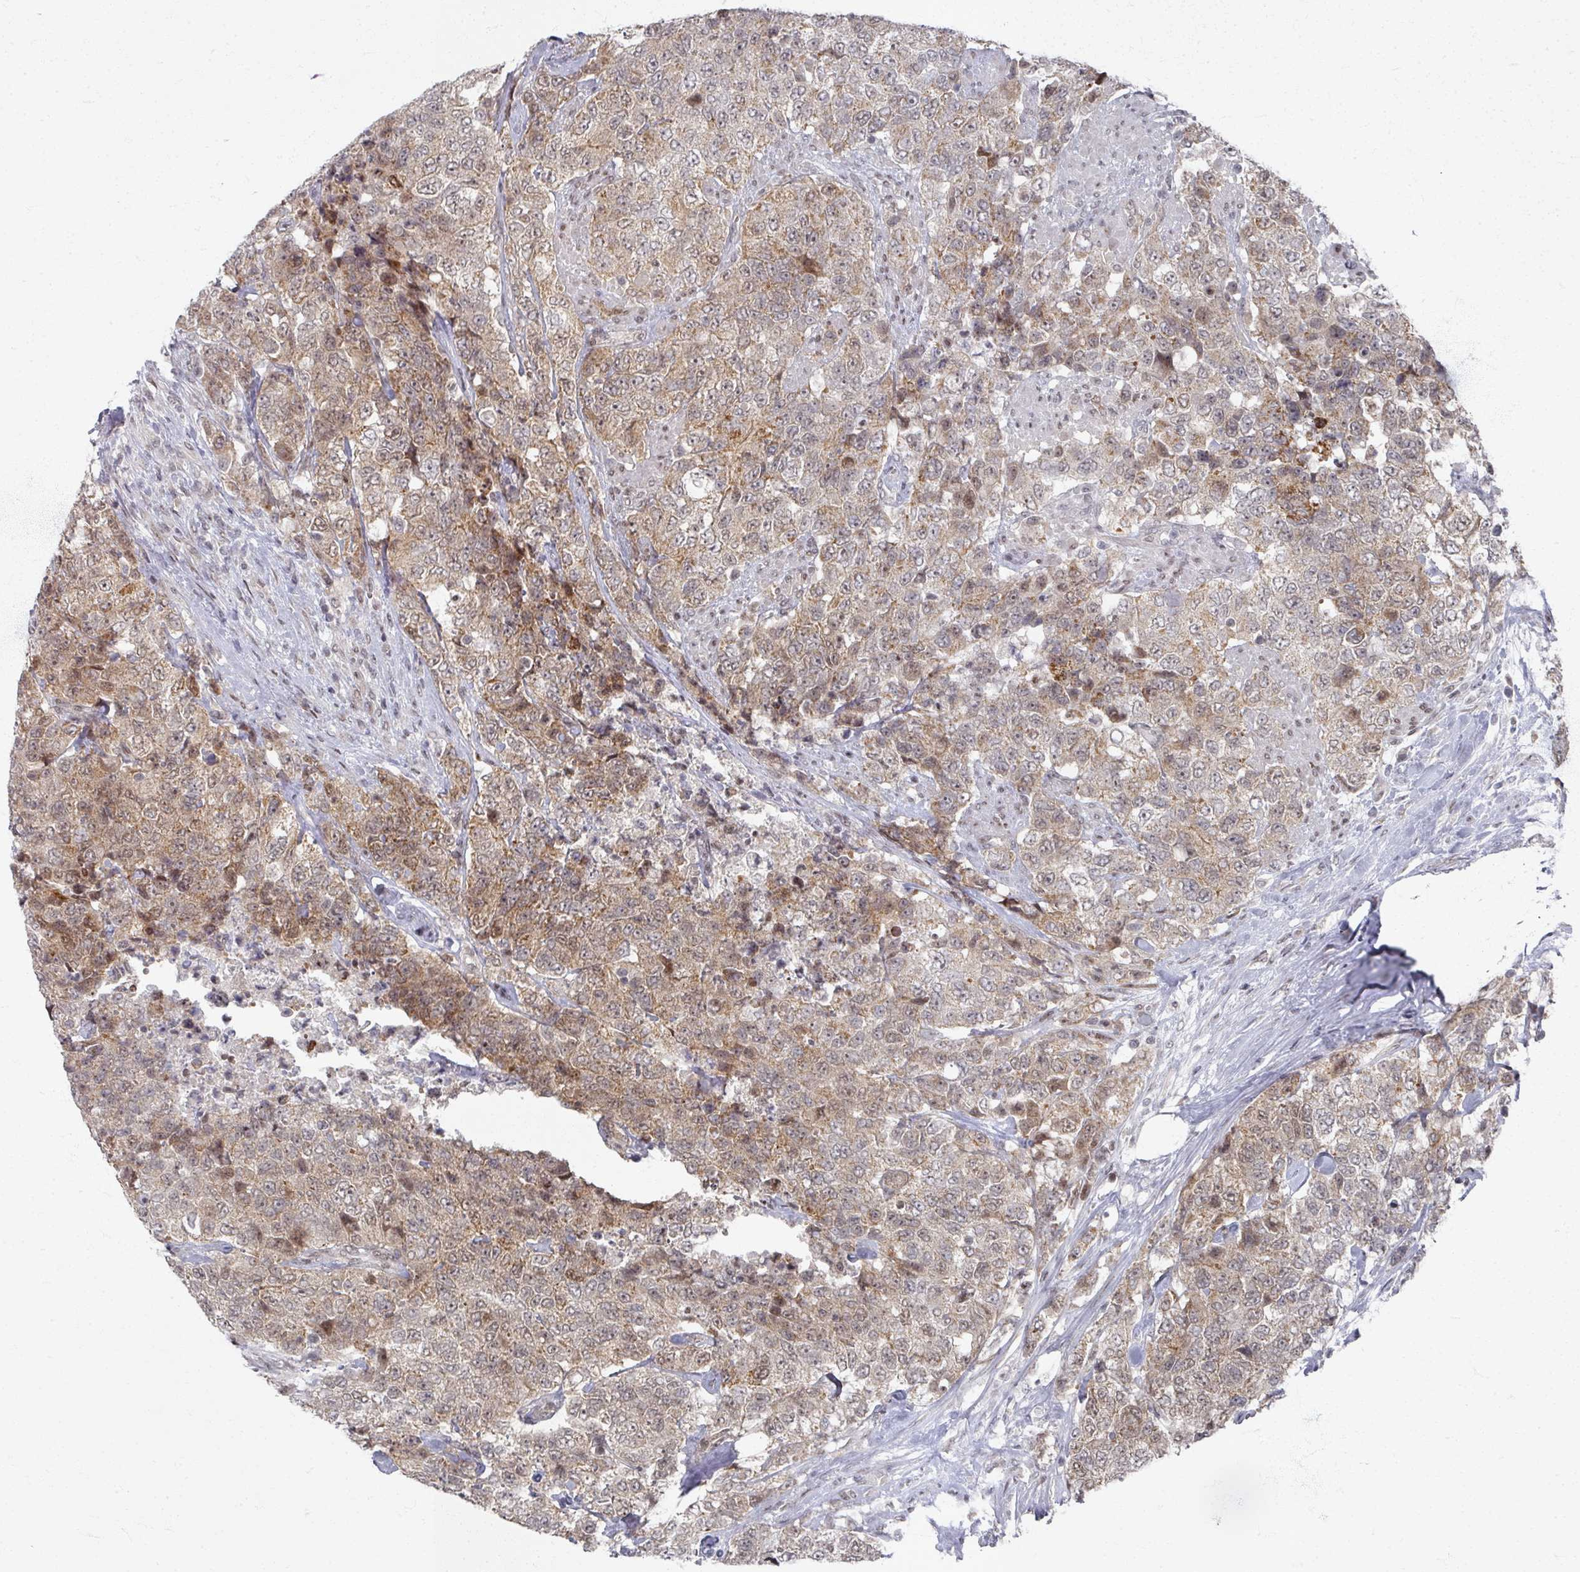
{"staining": {"intensity": "moderate", "quantity": ">75%", "location": "cytoplasmic/membranous,nuclear"}, "tissue": "urothelial cancer", "cell_type": "Tumor cells", "image_type": "cancer", "snomed": [{"axis": "morphology", "description": "Urothelial carcinoma, High grade"}, {"axis": "topography", "description": "Urinary bladder"}], "caption": "Protein expression by IHC demonstrates moderate cytoplasmic/membranous and nuclear positivity in approximately >75% of tumor cells in urothelial cancer.", "gene": "PSKH1", "patient": {"sex": "female", "age": 78}}